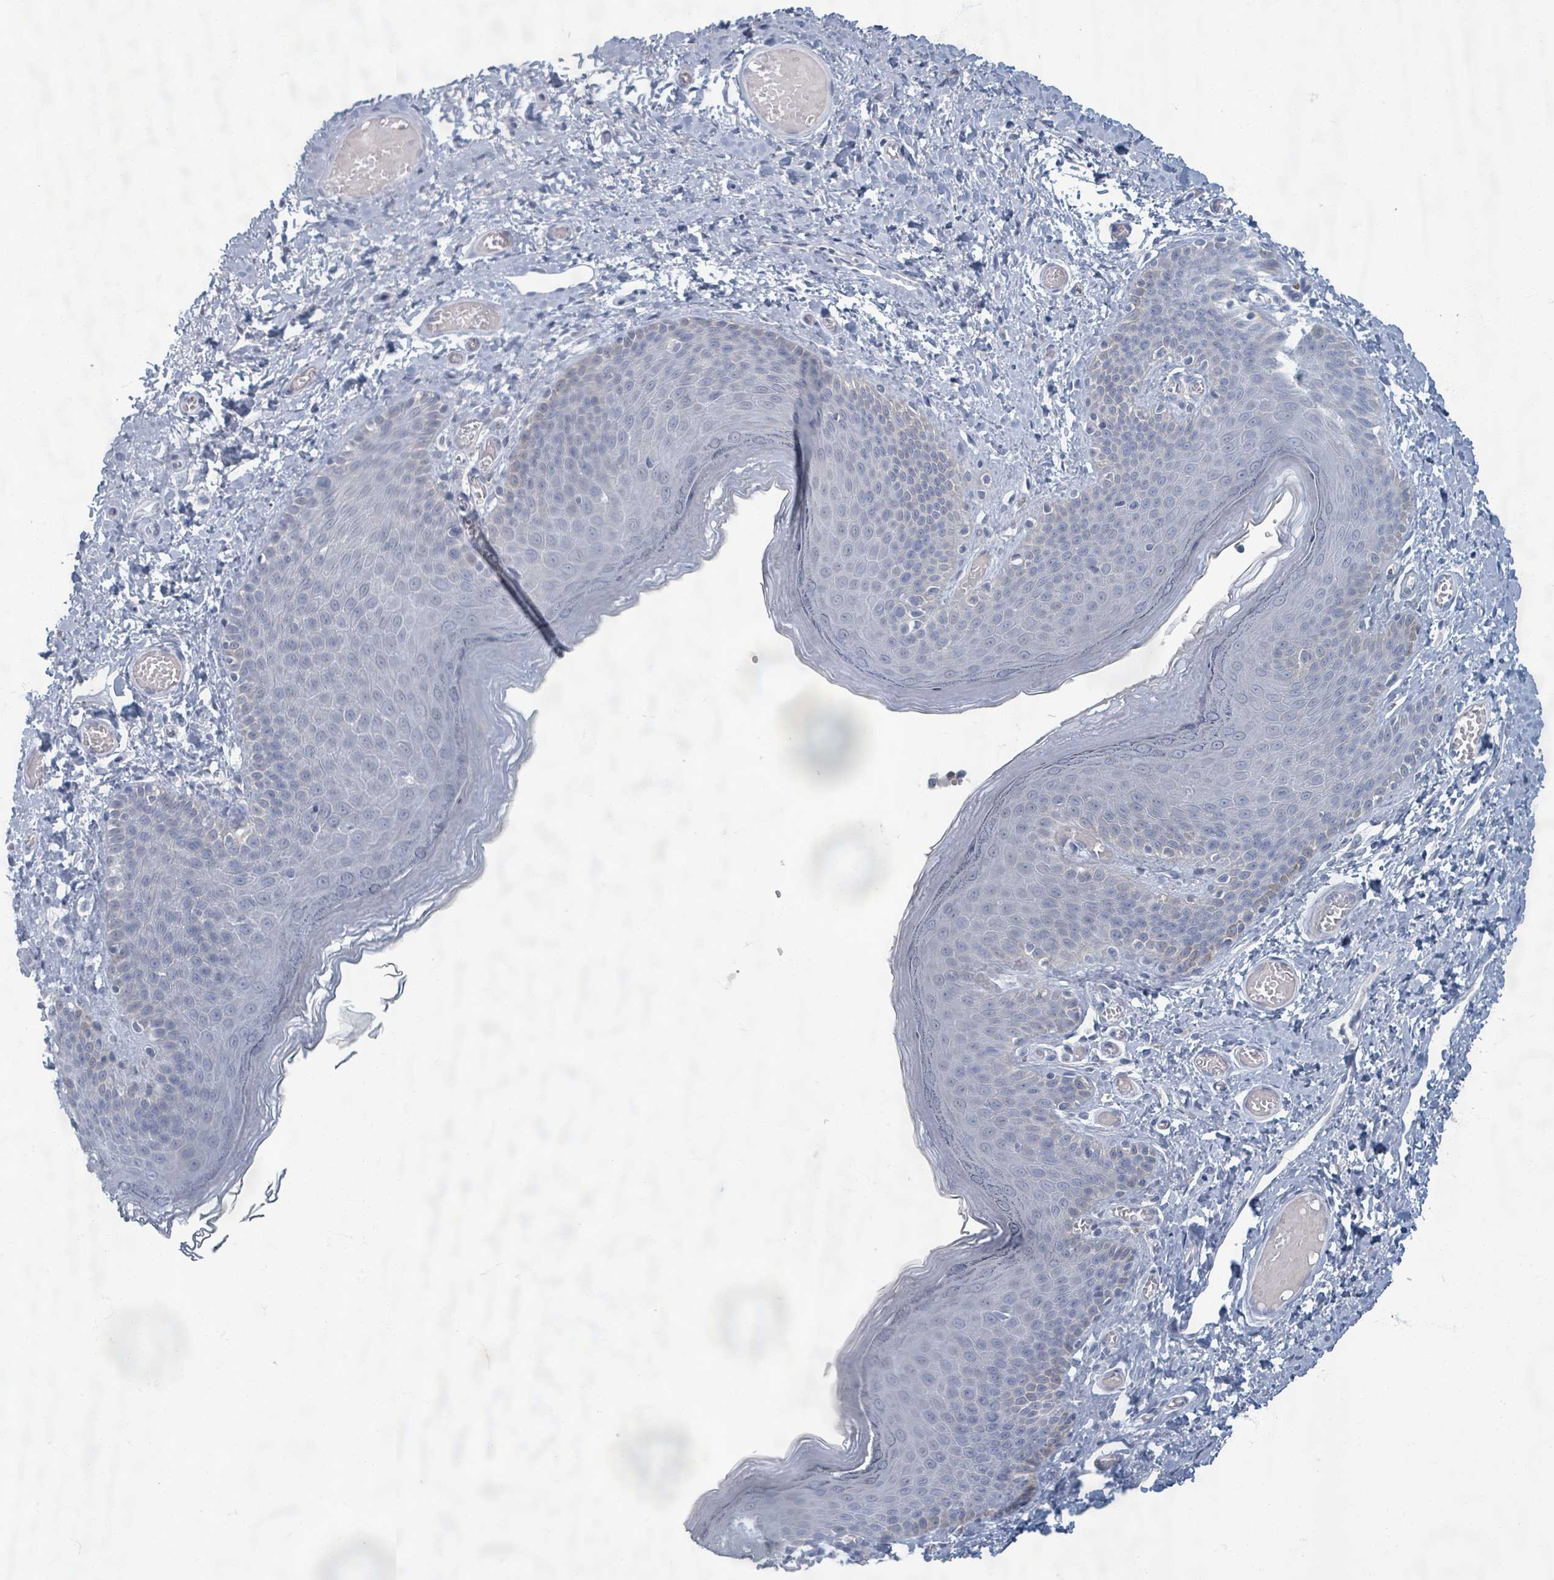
{"staining": {"intensity": "negative", "quantity": "none", "location": "none"}, "tissue": "skin", "cell_type": "Epidermal cells", "image_type": "normal", "snomed": [{"axis": "morphology", "description": "Normal tissue, NOS"}, {"axis": "topography", "description": "Anal"}], "caption": "The photomicrograph demonstrates no staining of epidermal cells in unremarkable skin.", "gene": "WNT11", "patient": {"sex": "female", "age": 40}}